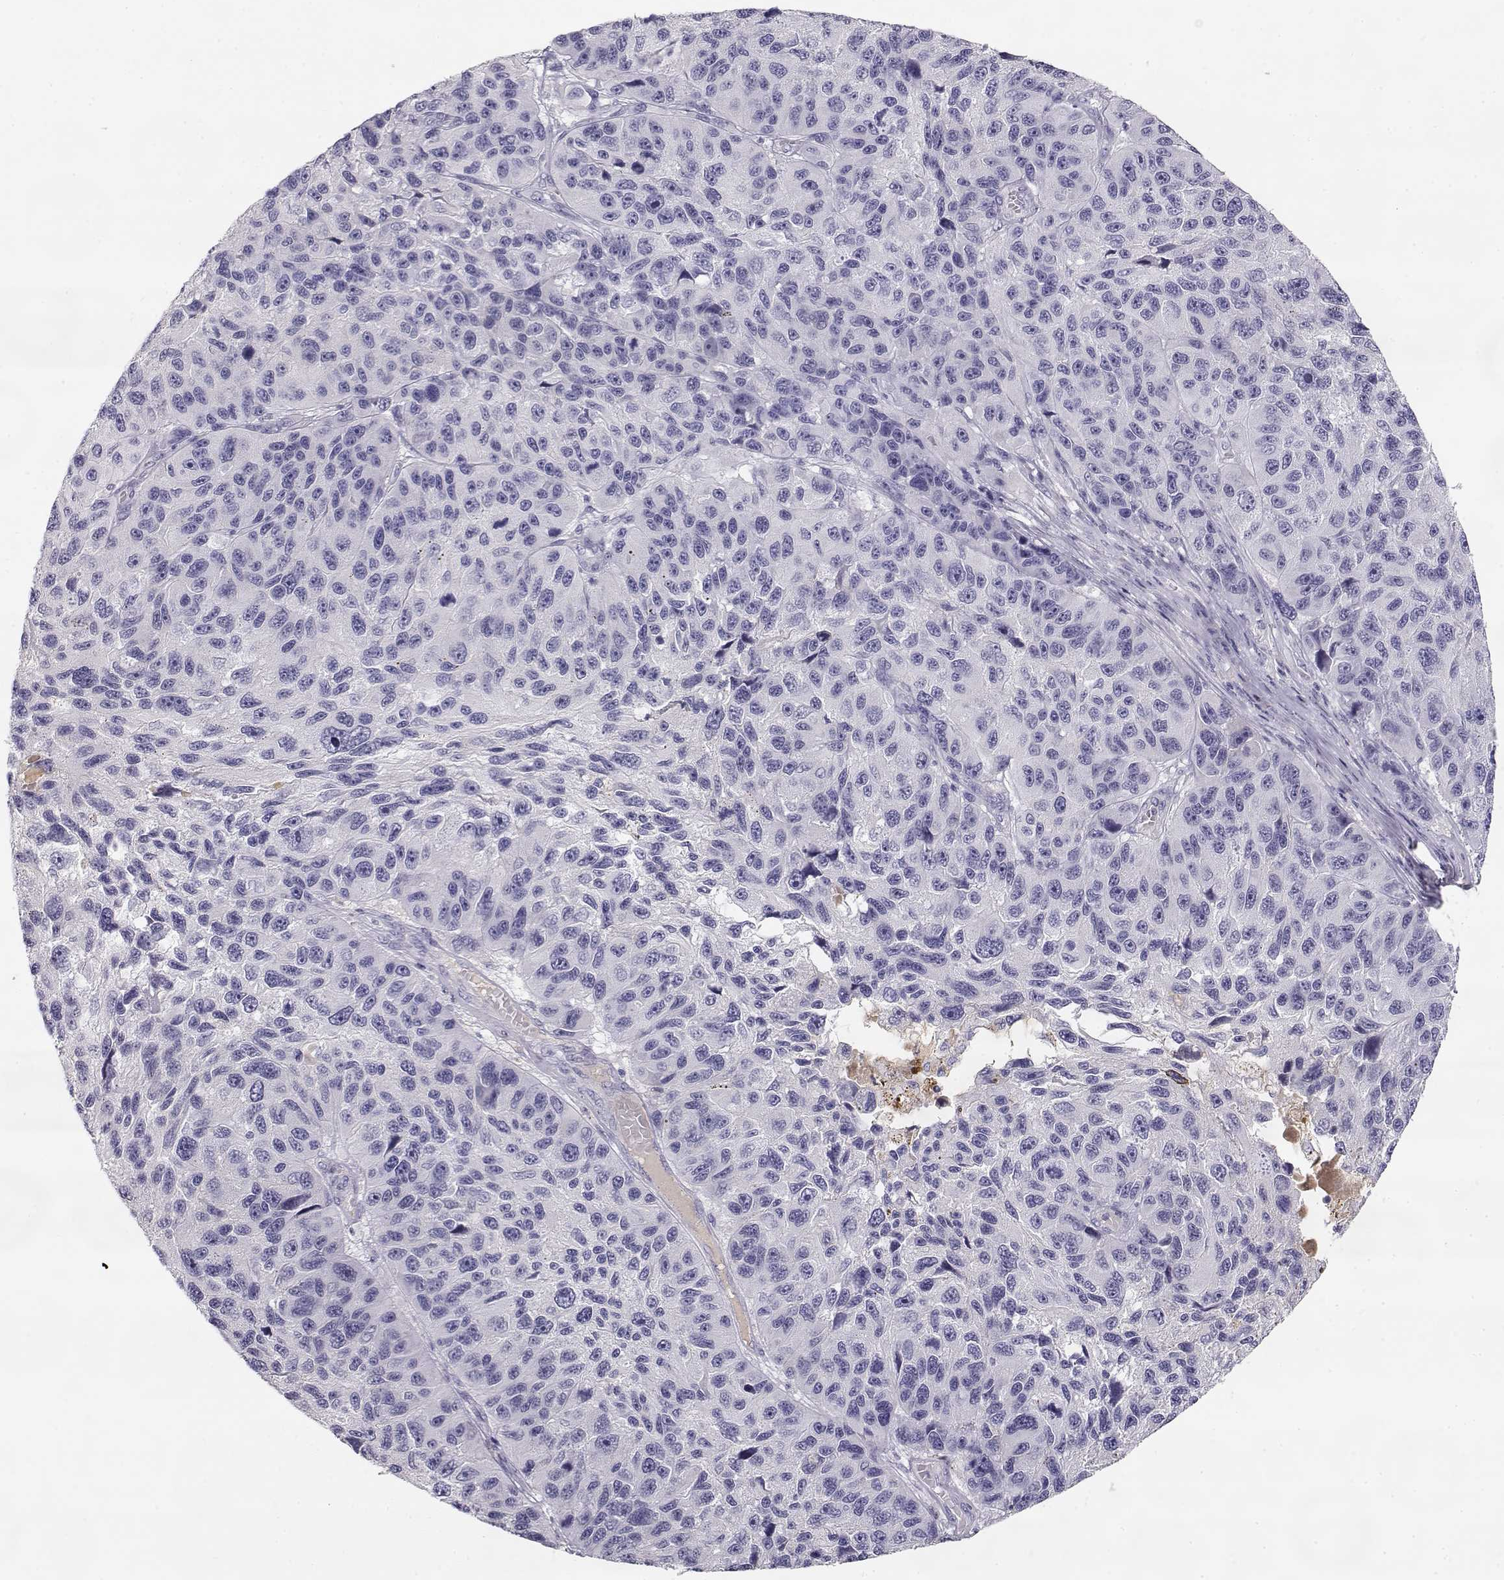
{"staining": {"intensity": "negative", "quantity": "none", "location": "none"}, "tissue": "melanoma", "cell_type": "Tumor cells", "image_type": "cancer", "snomed": [{"axis": "morphology", "description": "Malignant melanoma, NOS"}, {"axis": "topography", "description": "Skin"}], "caption": "High power microscopy histopathology image of an immunohistochemistry (IHC) photomicrograph of melanoma, revealing no significant expression in tumor cells.", "gene": "SLCO6A1", "patient": {"sex": "male", "age": 53}}